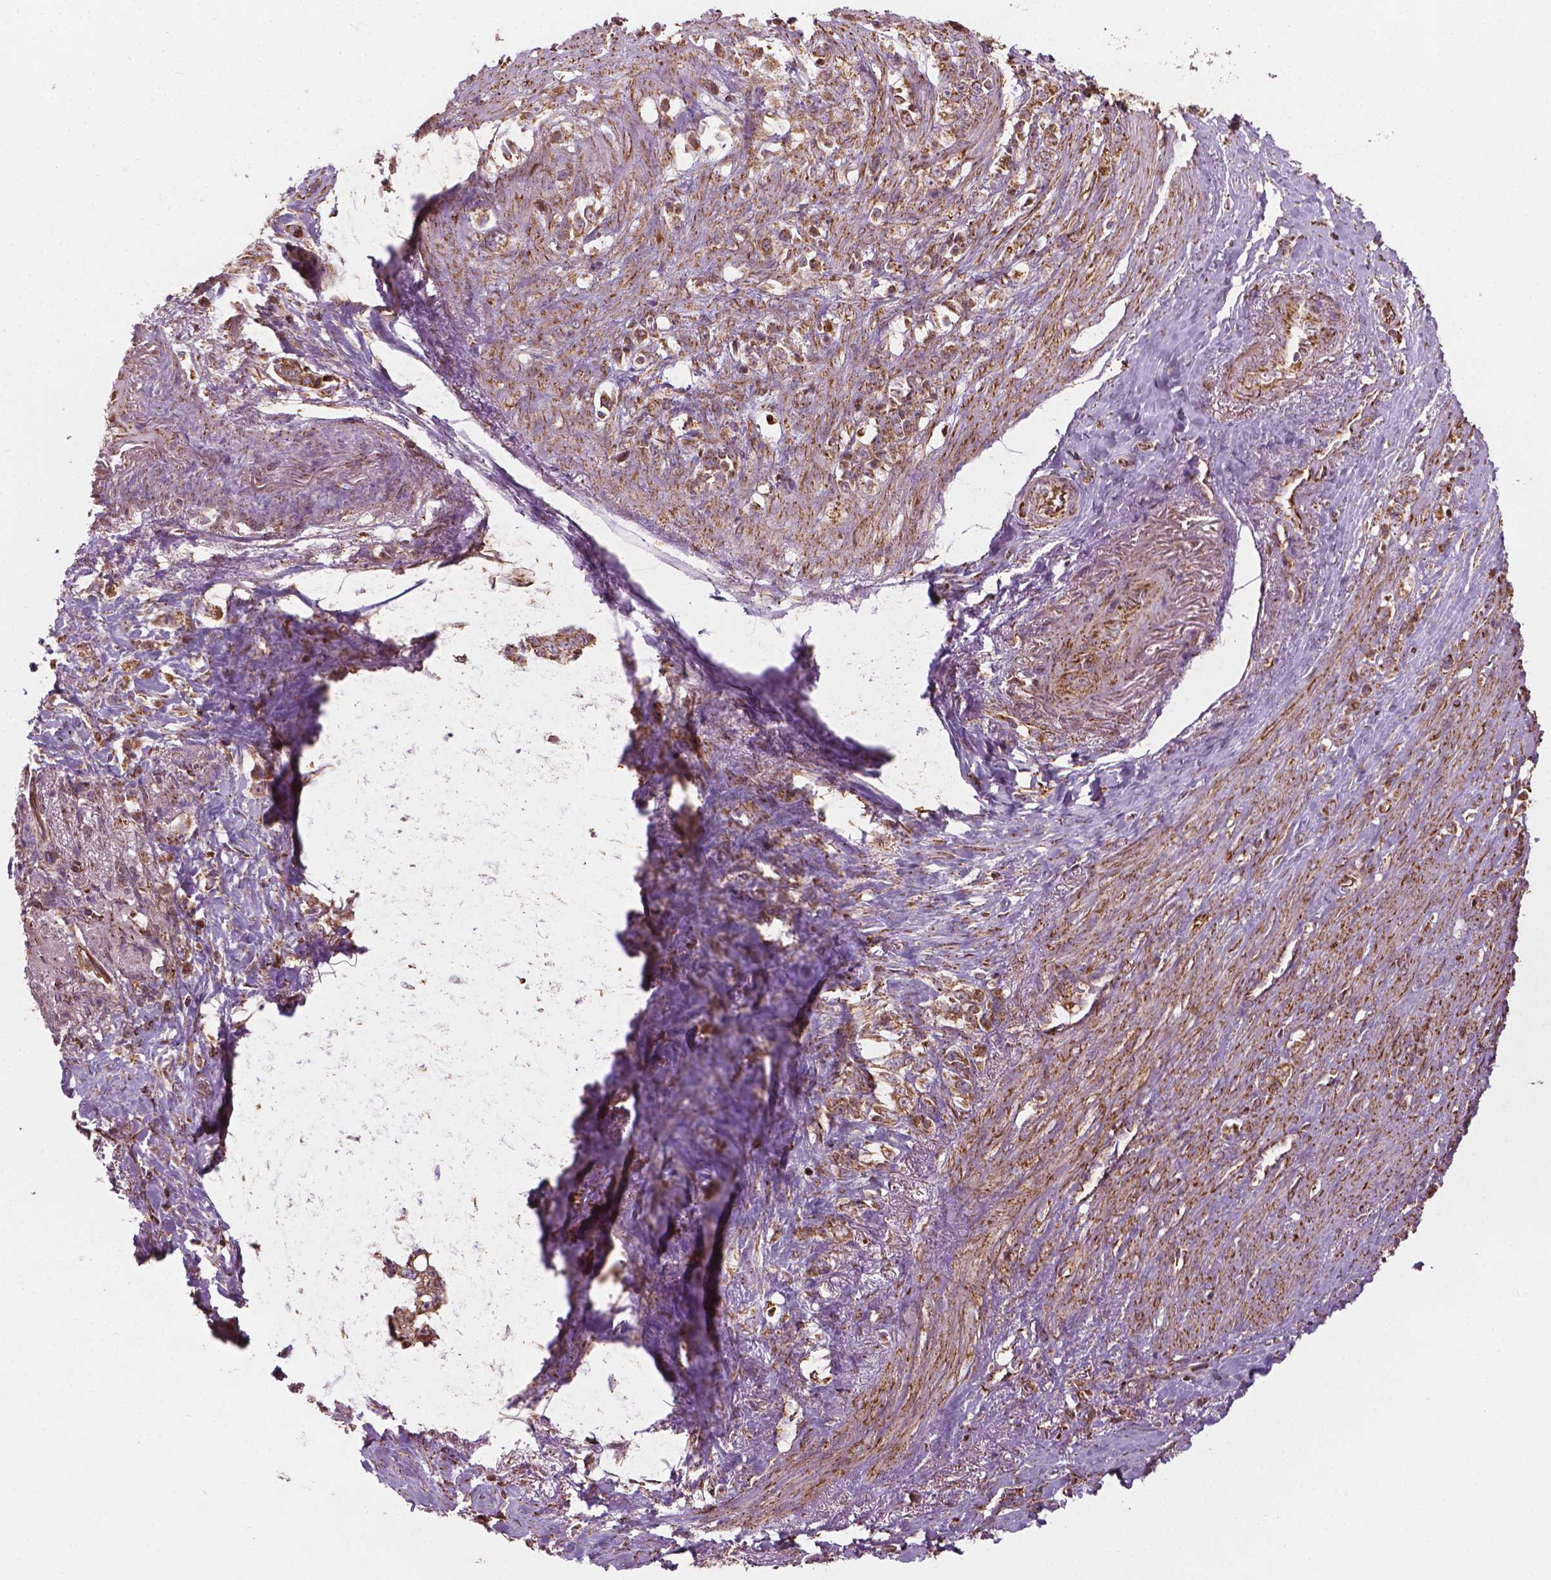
{"staining": {"intensity": "moderate", "quantity": ">75%", "location": "cytoplasmic/membranous"}, "tissue": "stomach cancer", "cell_type": "Tumor cells", "image_type": "cancer", "snomed": [{"axis": "morphology", "description": "Adenocarcinoma, NOS"}, {"axis": "topography", "description": "Stomach, lower"}], "caption": "Stomach cancer stained for a protein displays moderate cytoplasmic/membranous positivity in tumor cells.", "gene": "HS3ST3A1", "patient": {"sex": "male", "age": 88}}